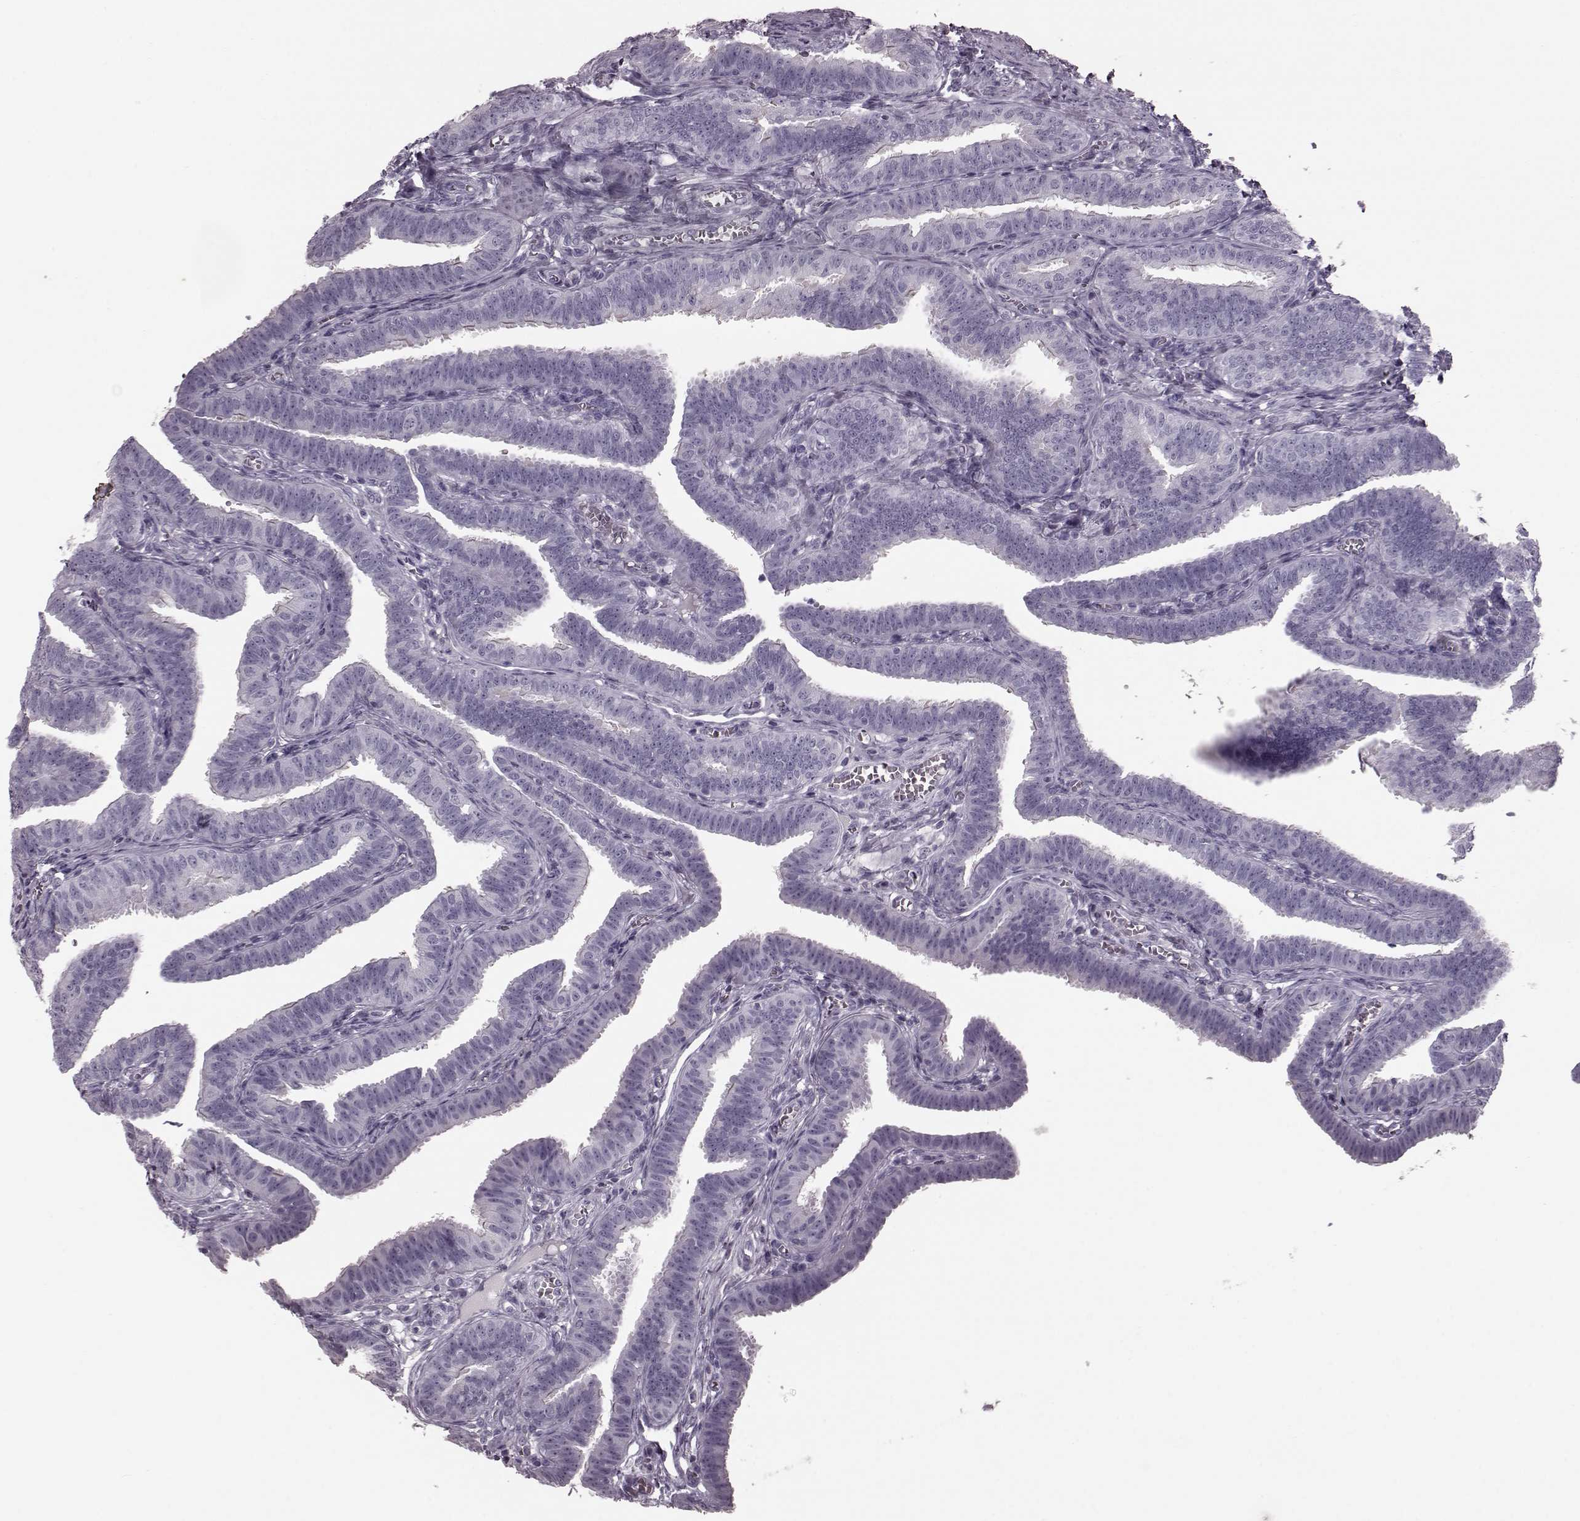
{"staining": {"intensity": "weak", "quantity": "<25%", "location": "cytoplasmic/membranous"}, "tissue": "fallopian tube", "cell_type": "Glandular cells", "image_type": "normal", "snomed": [{"axis": "morphology", "description": "Normal tissue, NOS"}, {"axis": "topography", "description": "Fallopian tube"}], "caption": "A photomicrograph of fallopian tube stained for a protein shows no brown staining in glandular cells. The staining was performed using DAB (3,3'-diaminobenzidine) to visualize the protein expression in brown, while the nuclei were stained in blue with hematoxylin (Magnification: 20x).", "gene": "CST7", "patient": {"sex": "female", "age": 25}}